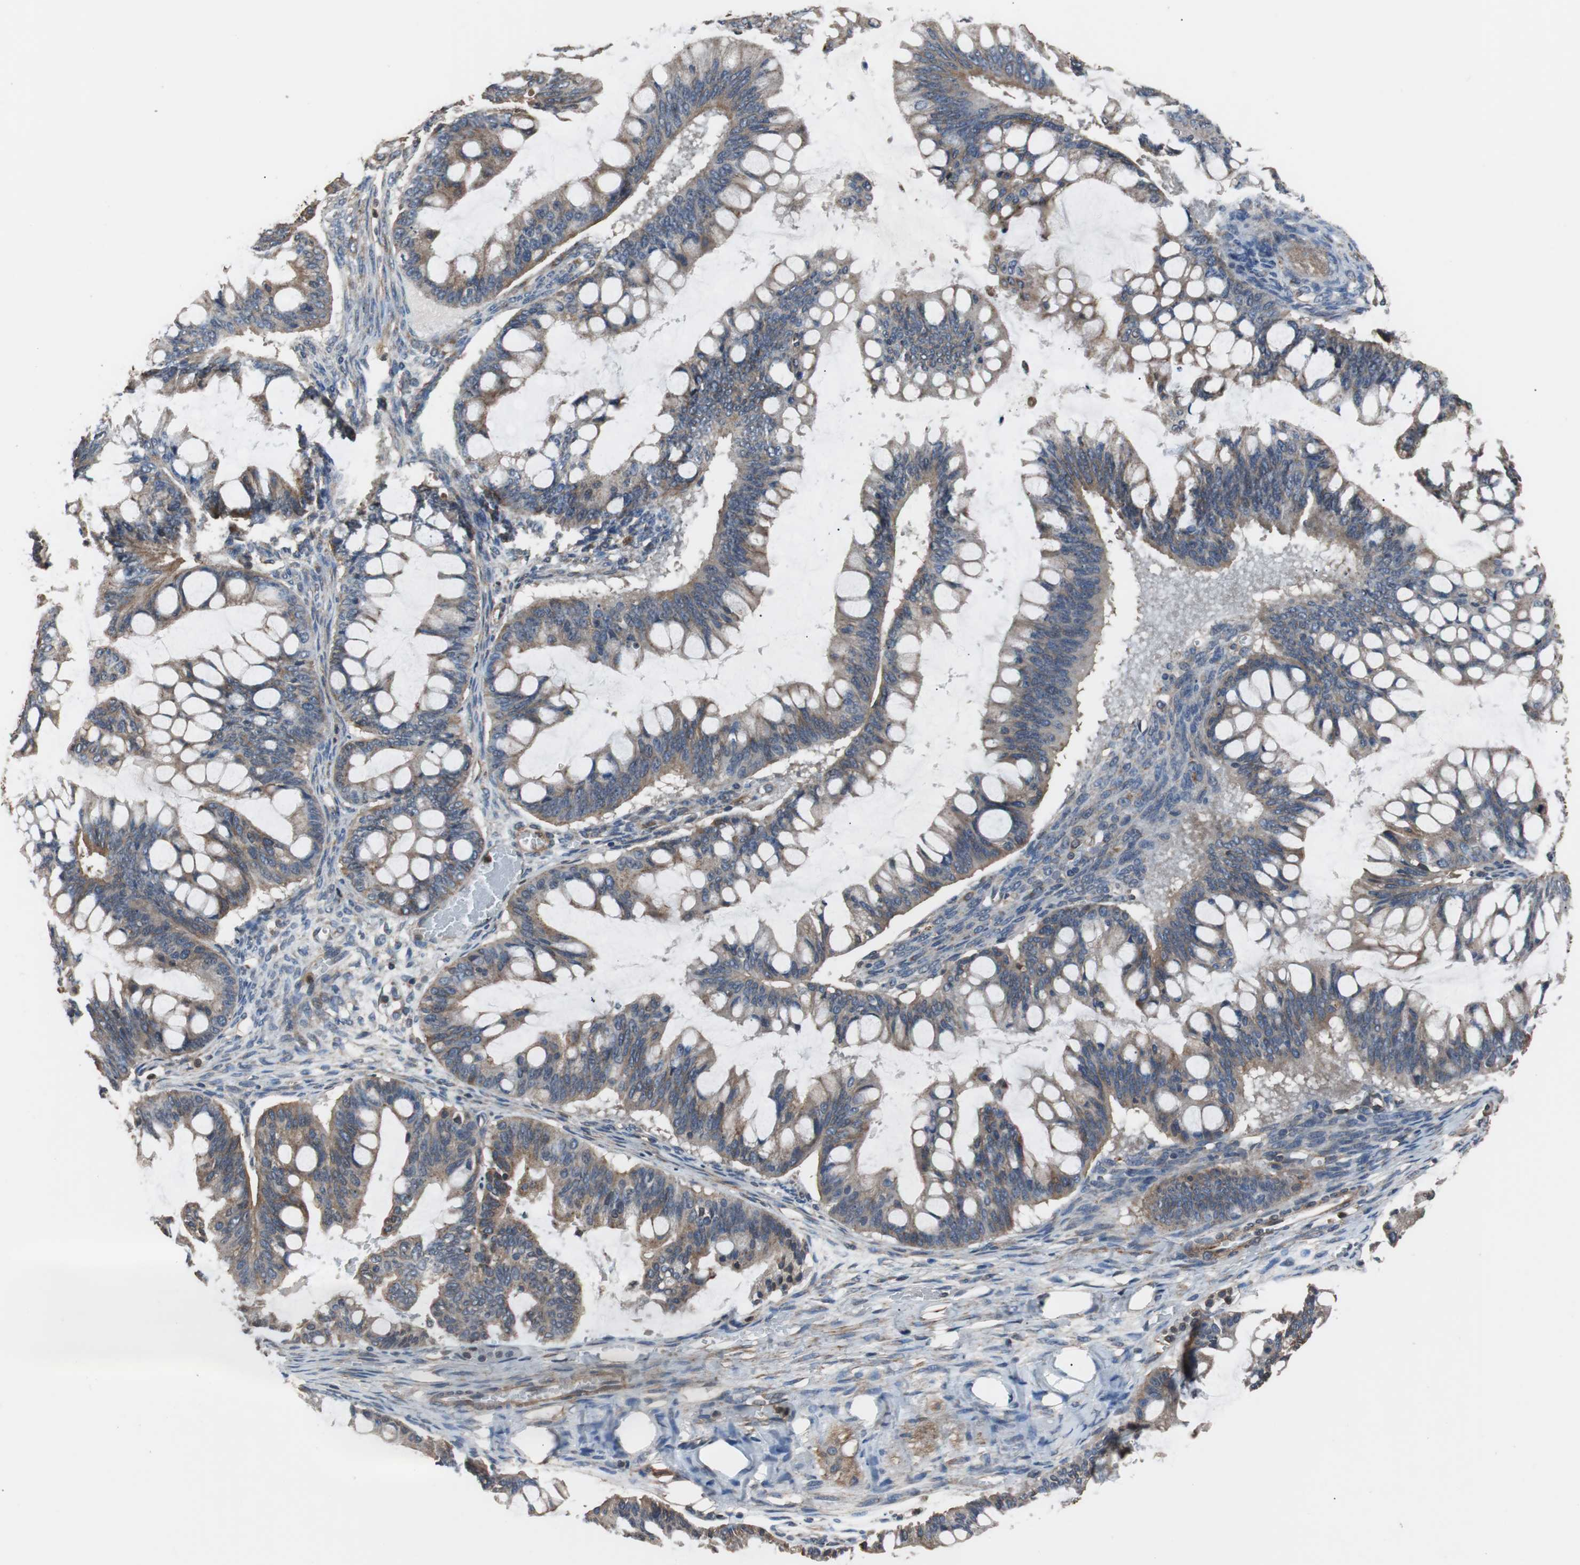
{"staining": {"intensity": "moderate", "quantity": ">75%", "location": "cytoplasmic/membranous"}, "tissue": "ovarian cancer", "cell_type": "Tumor cells", "image_type": "cancer", "snomed": [{"axis": "morphology", "description": "Cystadenocarcinoma, mucinous, NOS"}, {"axis": "topography", "description": "Ovary"}], "caption": "A high-resolution histopathology image shows immunohistochemistry staining of ovarian mucinous cystadenocarcinoma, which shows moderate cytoplasmic/membranous staining in about >75% of tumor cells.", "gene": "PITRM1", "patient": {"sex": "female", "age": 73}}